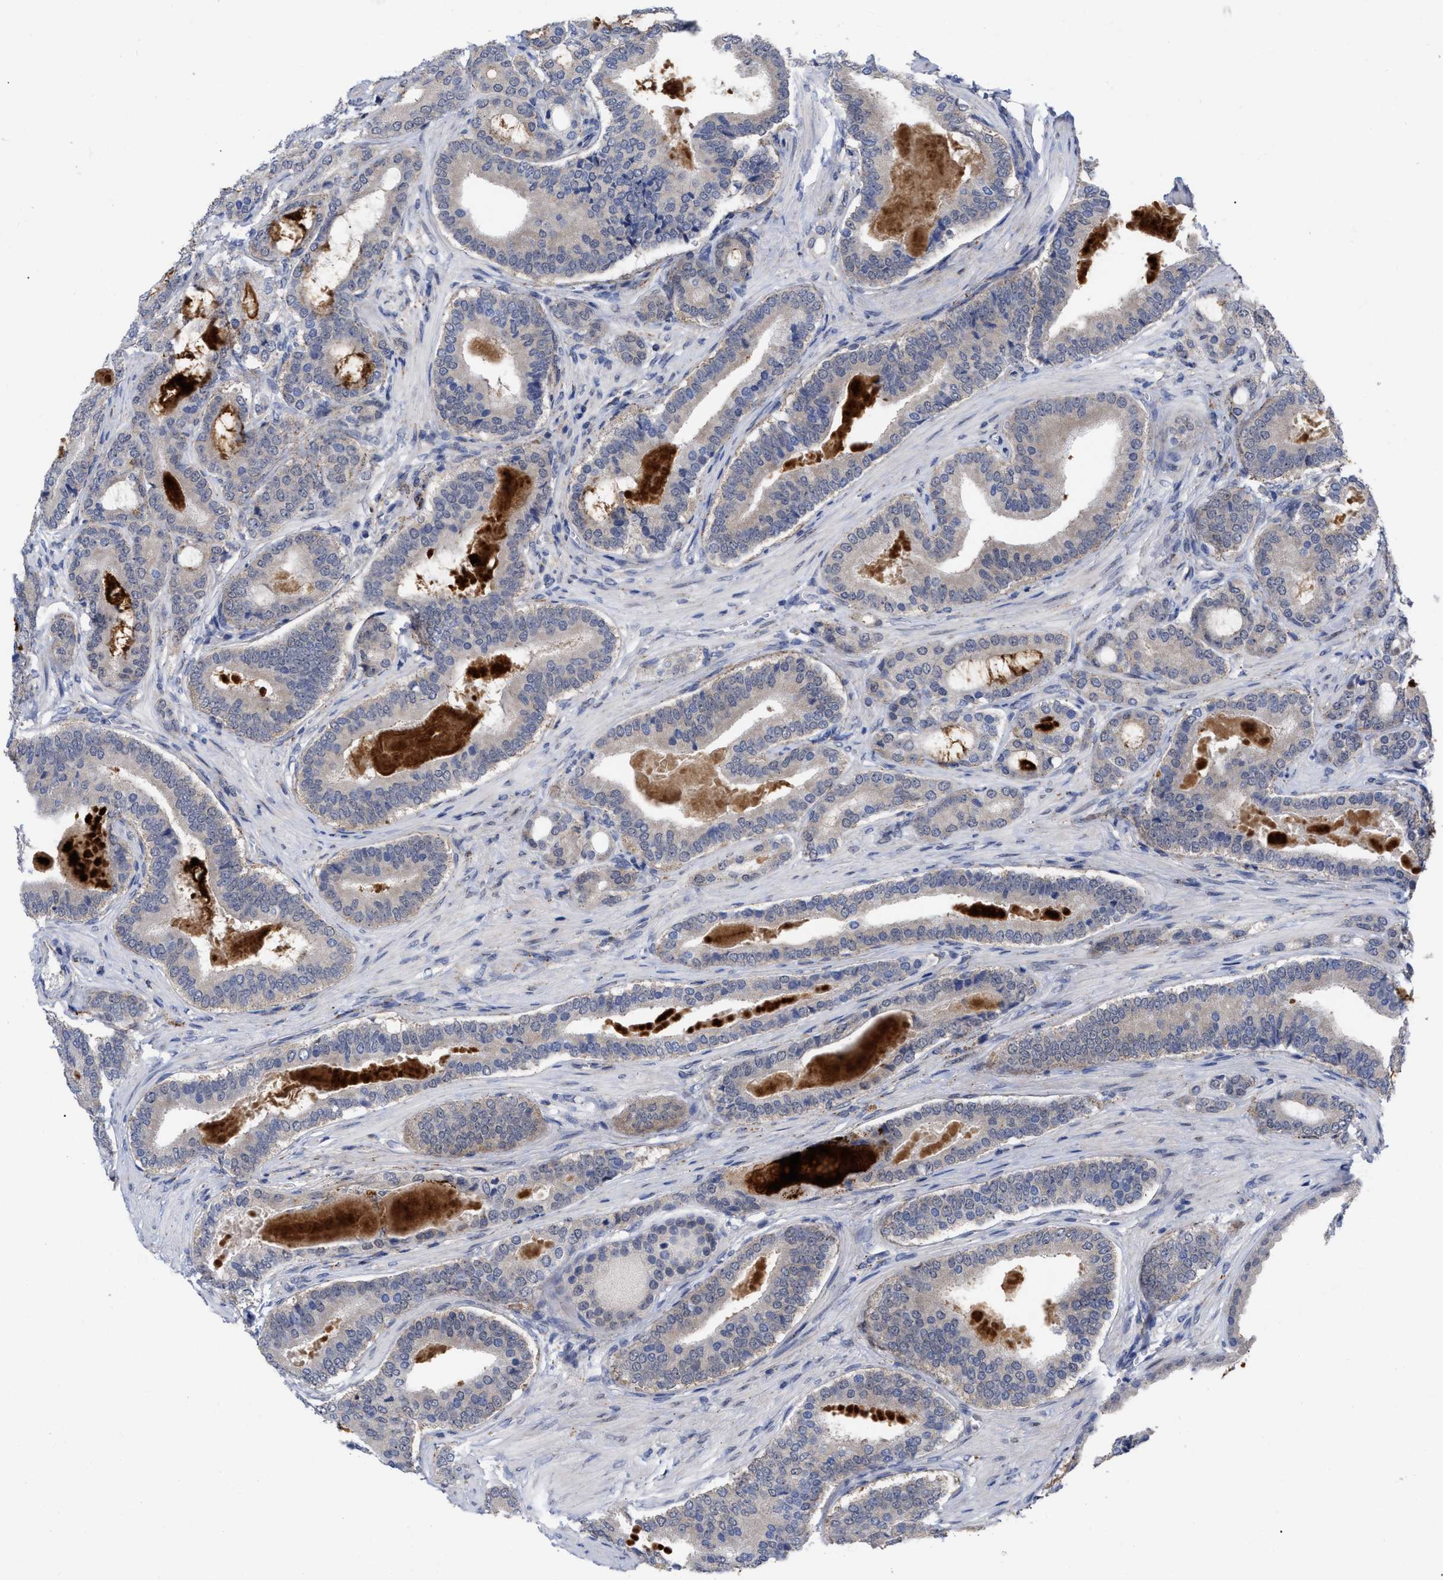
{"staining": {"intensity": "weak", "quantity": "<25%", "location": "cytoplasmic/membranous"}, "tissue": "prostate cancer", "cell_type": "Tumor cells", "image_type": "cancer", "snomed": [{"axis": "morphology", "description": "Adenocarcinoma, High grade"}, {"axis": "topography", "description": "Prostate"}], "caption": "Immunohistochemical staining of high-grade adenocarcinoma (prostate) displays no significant staining in tumor cells.", "gene": "UPF1", "patient": {"sex": "male", "age": 60}}